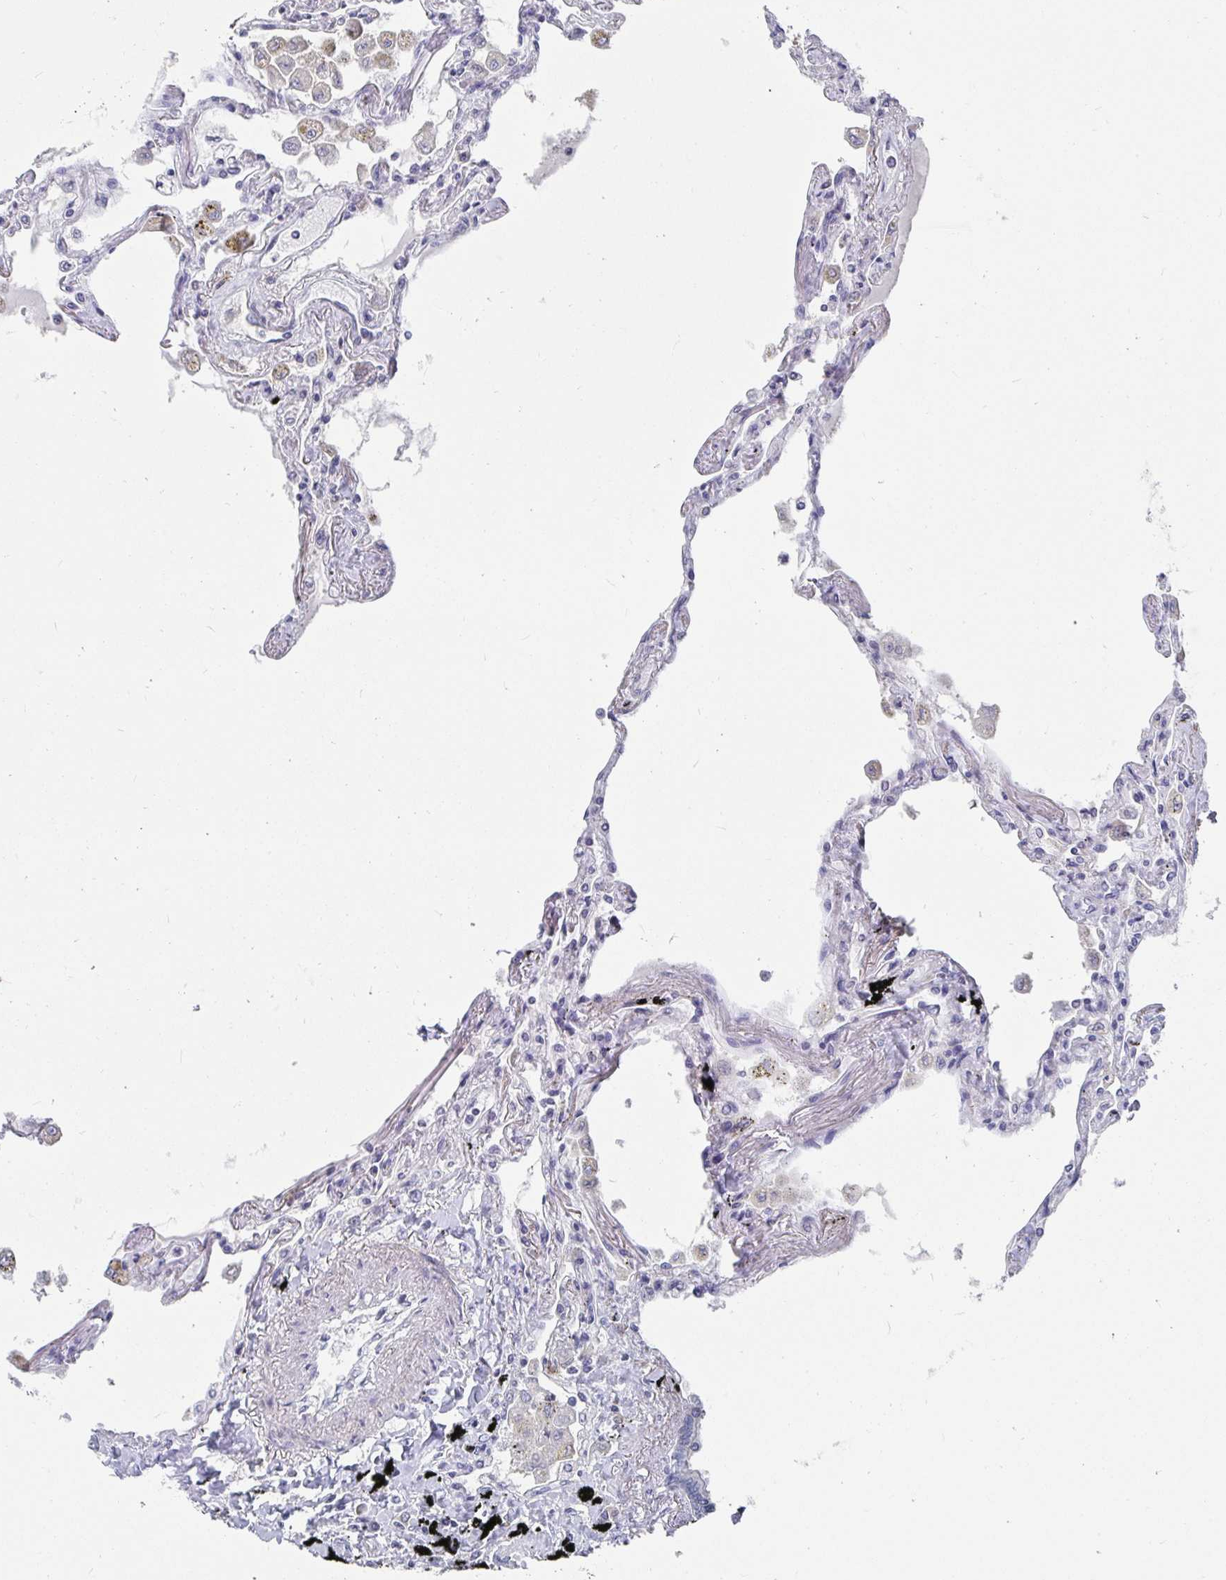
{"staining": {"intensity": "negative", "quantity": "none", "location": "none"}, "tissue": "lung", "cell_type": "Alveolar cells", "image_type": "normal", "snomed": [{"axis": "morphology", "description": "Normal tissue, NOS"}, {"axis": "morphology", "description": "Adenocarcinoma, NOS"}, {"axis": "topography", "description": "Cartilage tissue"}, {"axis": "topography", "description": "Lung"}], "caption": "IHC image of benign human lung stained for a protein (brown), which displays no expression in alveolar cells.", "gene": "ZFP82", "patient": {"sex": "female", "age": 67}}